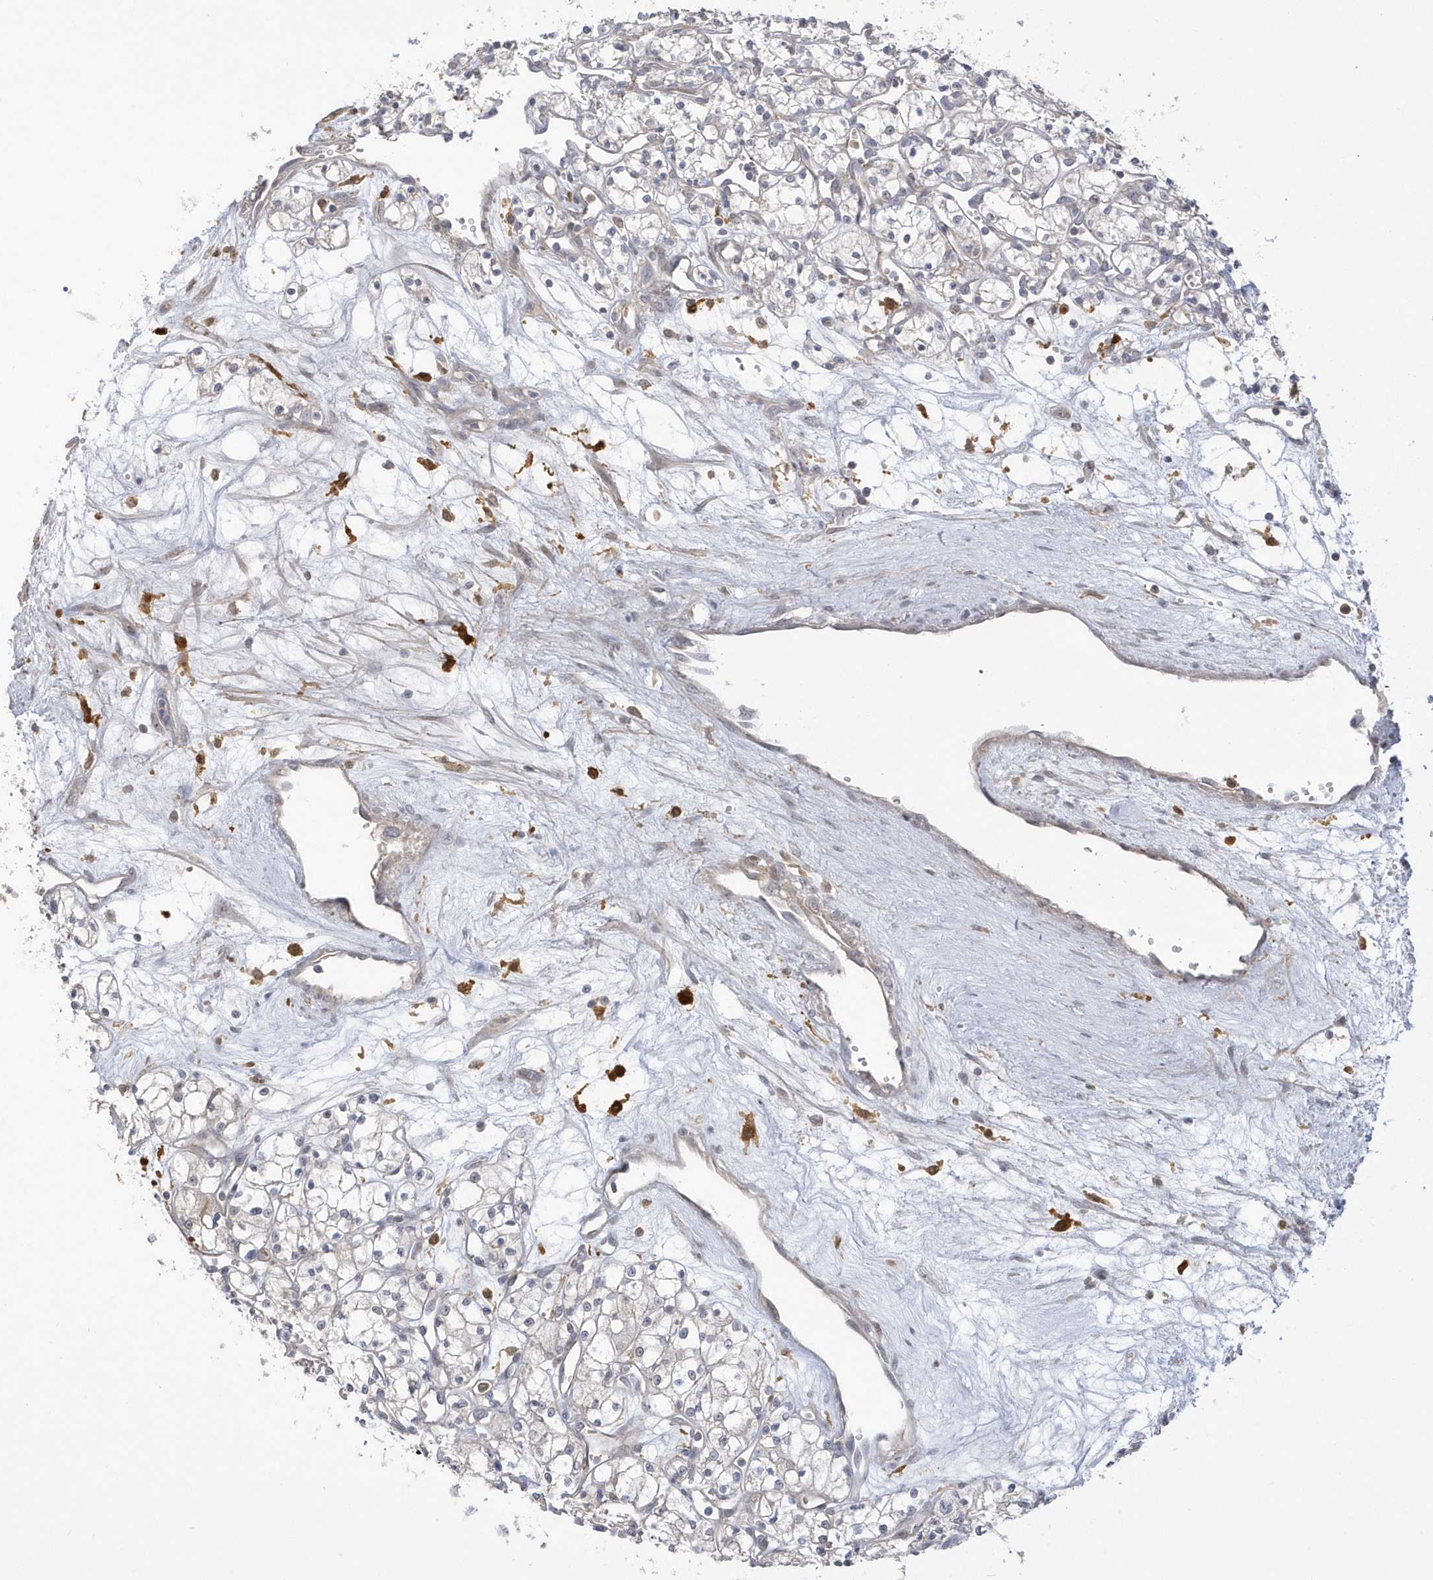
{"staining": {"intensity": "negative", "quantity": "none", "location": "none"}, "tissue": "renal cancer", "cell_type": "Tumor cells", "image_type": "cancer", "snomed": [{"axis": "morphology", "description": "Adenocarcinoma, NOS"}, {"axis": "topography", "description": "Kidney"}], "caption": "A high-resolution photomicrograph shows IHC staining of renal adenocarcinoma, which shows no significant staining in tumor cells.", "gene": "NAF1", "patient": {"sex": "male", "age": 59}}